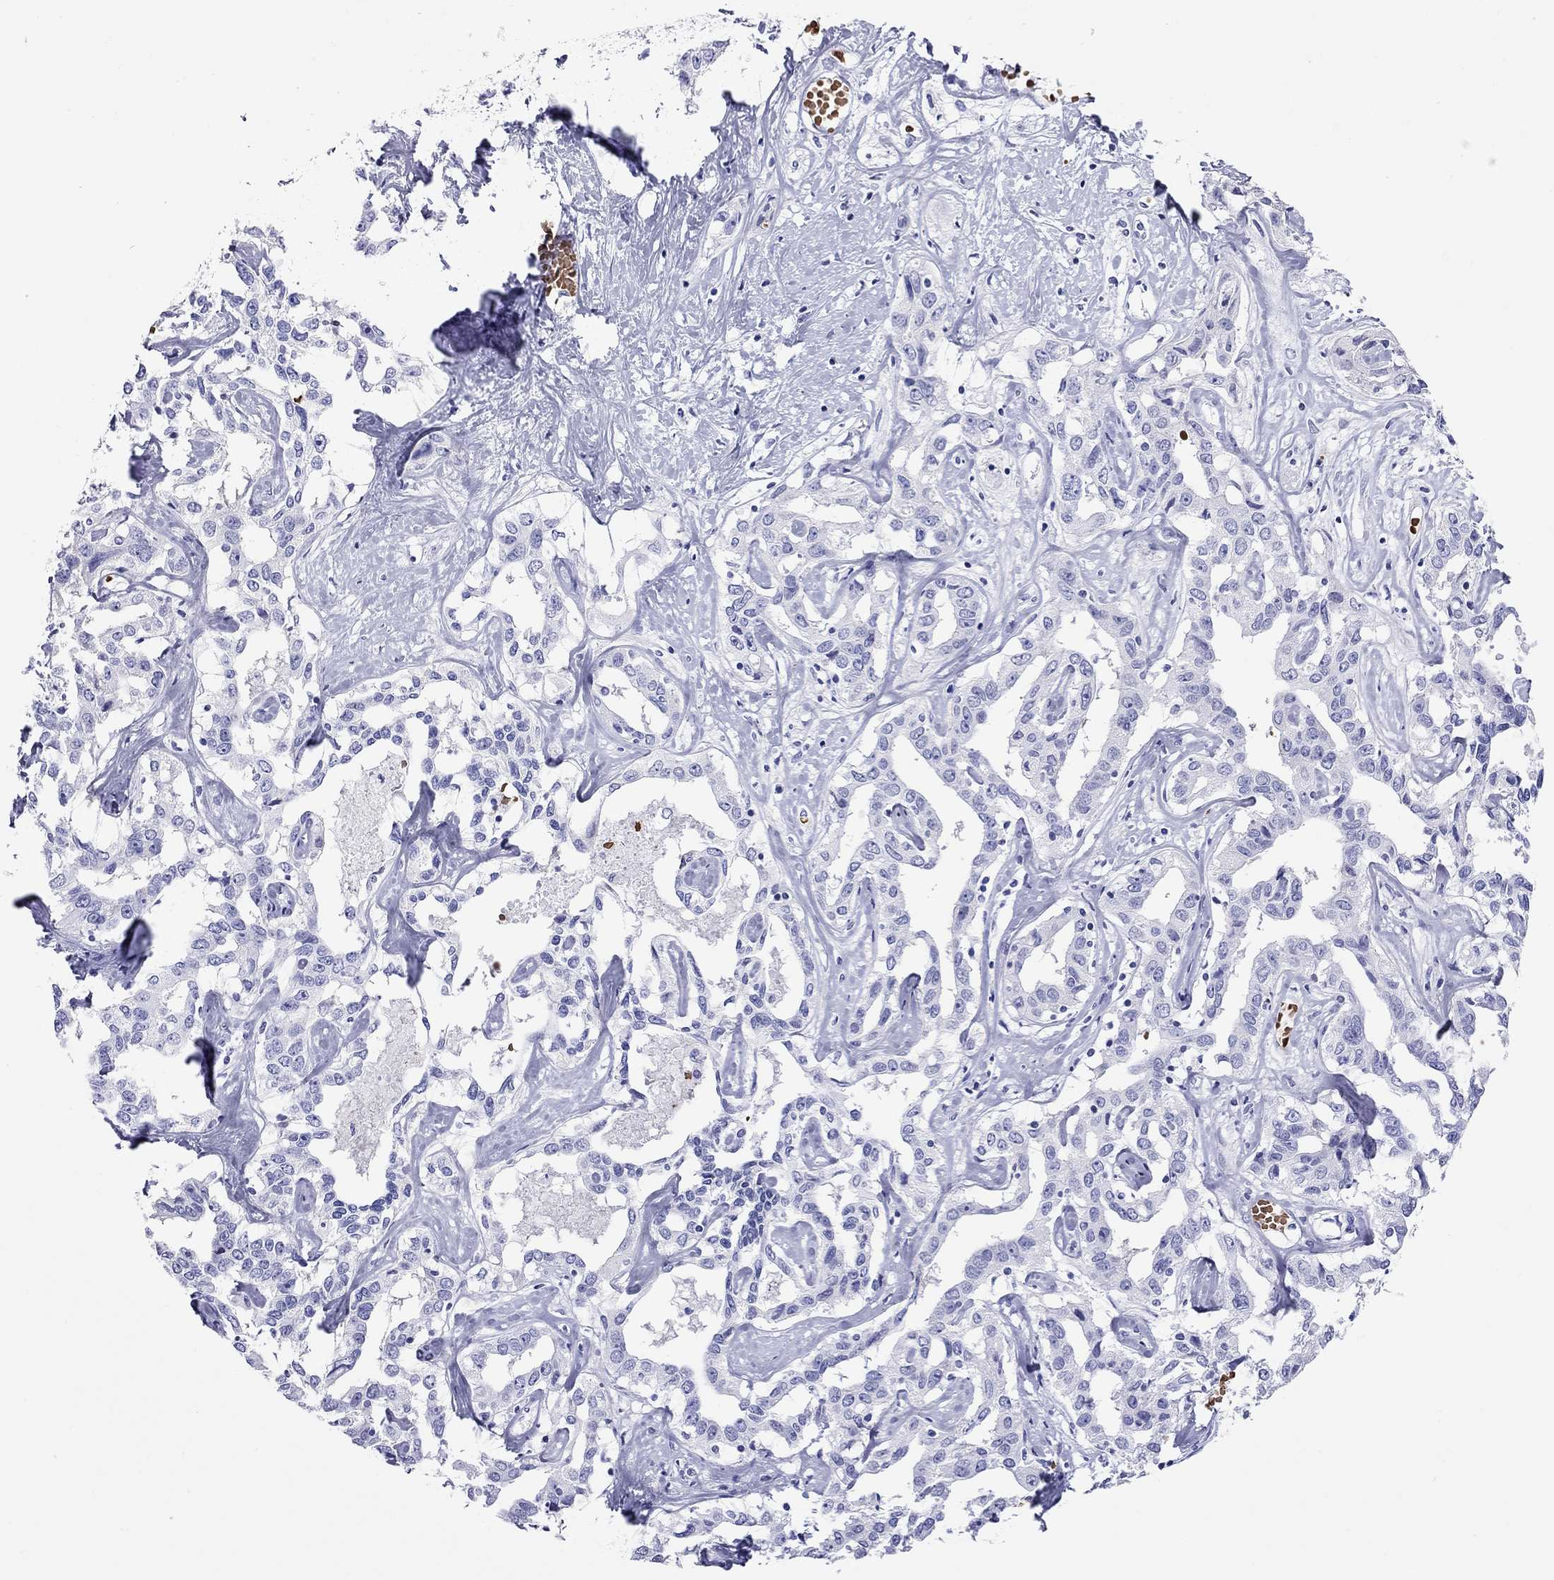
{"staining": {"intensity": "negative", "quantity": "none", "location": "none"}, "tissue": "liver cancer", "cell_type": "Tumor cells", "image_type": "cancer", "snomed": [{"axis": "morphology", "description": "Cholangiocarcinoma"}, {"axis": "topography", "description": "Liver"}], "caption": "DAB (3,3'-diaminobenzidine) immunohistochemical staining of liver cancer (cholangiocarcinoma) displays no significant expression in tumor cells.", "gene": "PTPRN", "patient": {"sex": "male", "age": 59}}